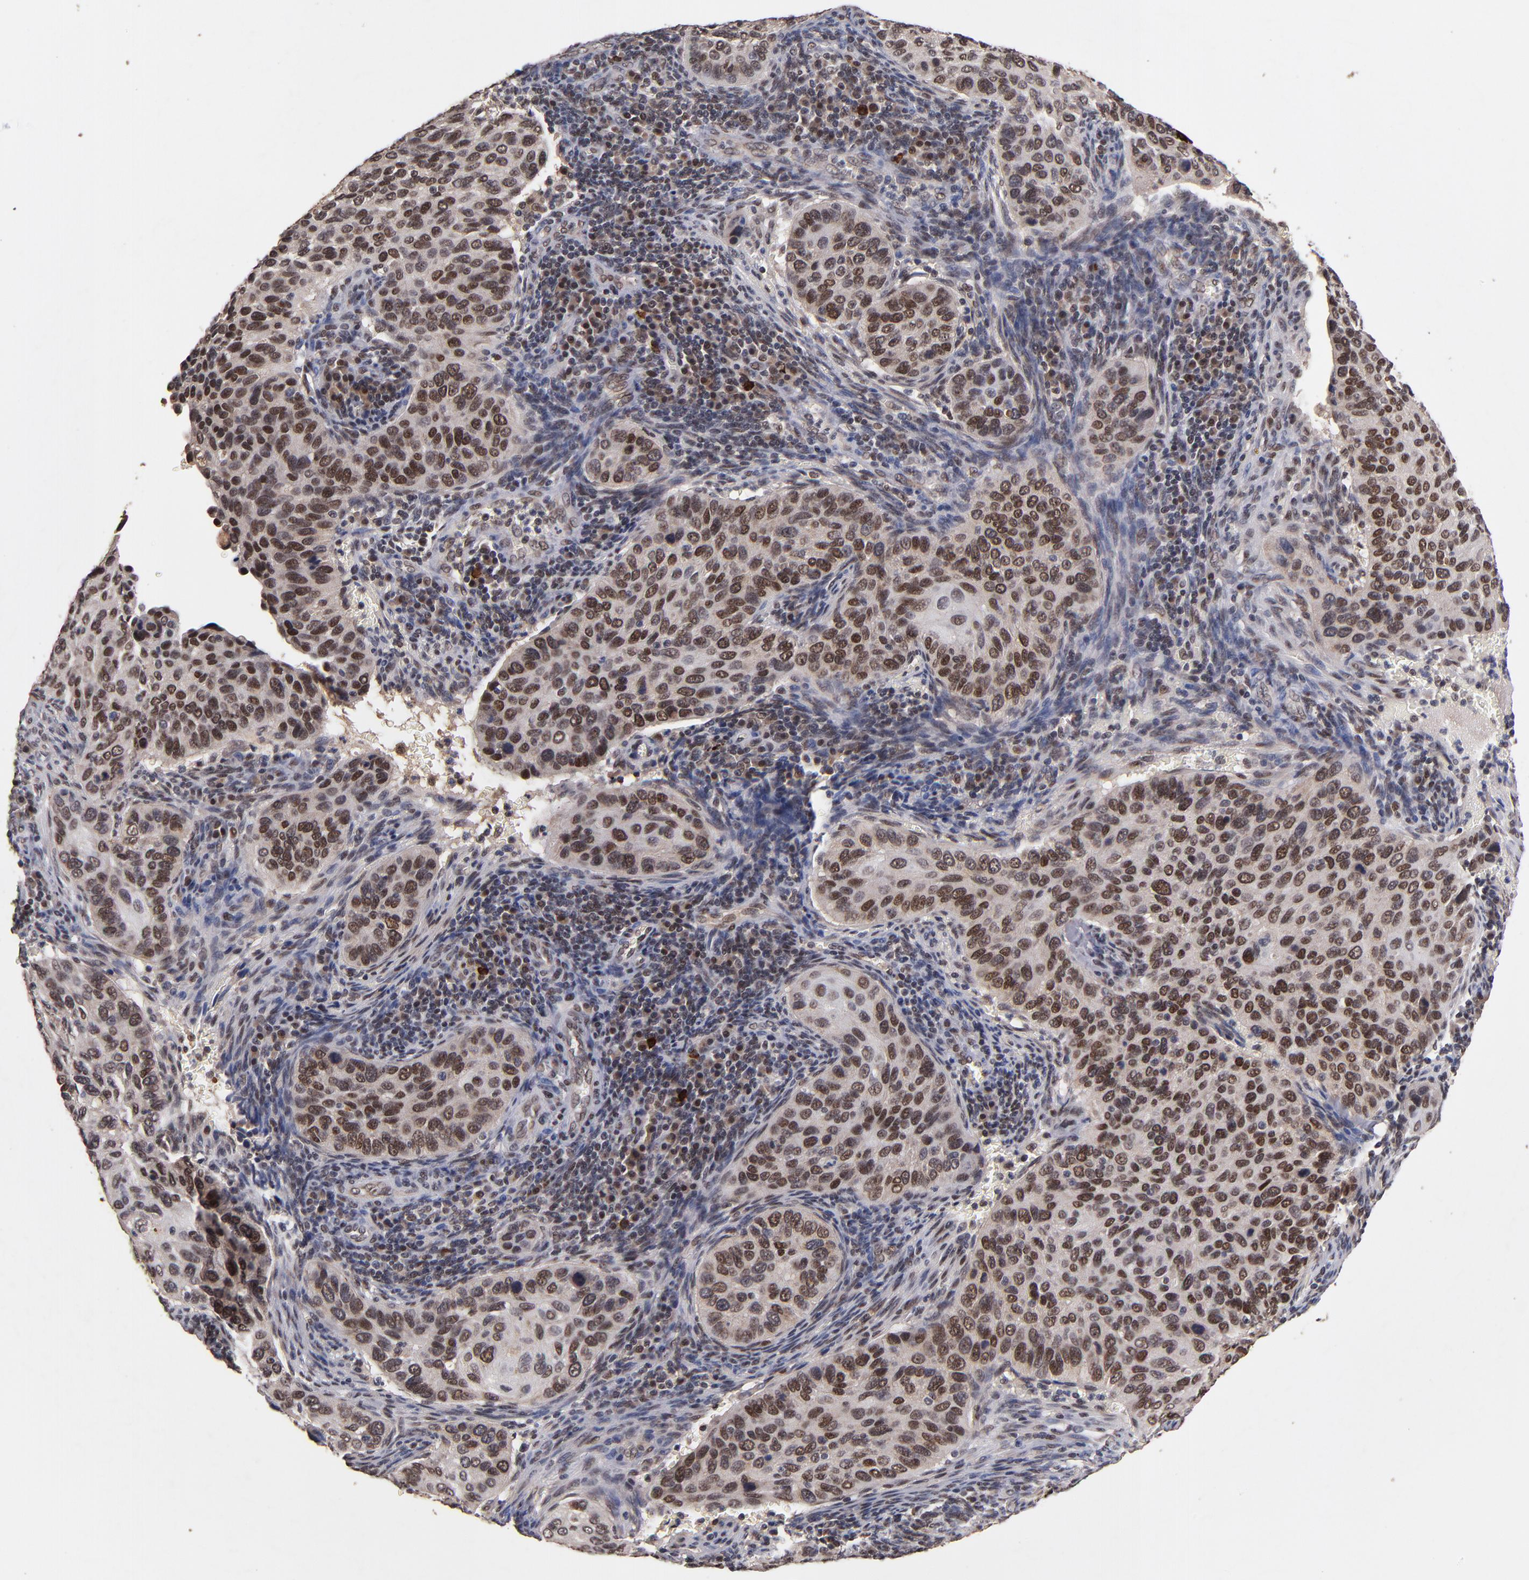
{"staining": {"intensity": "moderate", "quantity": ">75%", "location": "nuclear"}, "tissue": "cervical cancer", "cell_type": "Tumor cells", "image_type": "cancer", "snomed": [{"axis": "morphology", "description": "Adenocarcinoma, NOS"}, {"axis": "topography", "description": "Cervix"}], "caption": "Immunohistochemical staining of human adenocarcinoma (cervical) demonstrates moderate nuclear protein positivity in about >75% of tumor cells. (IHC, brightfield microscopy, high magnification).", "gene": "EAPP", "patient": {"sex": "female", "age": 29}}